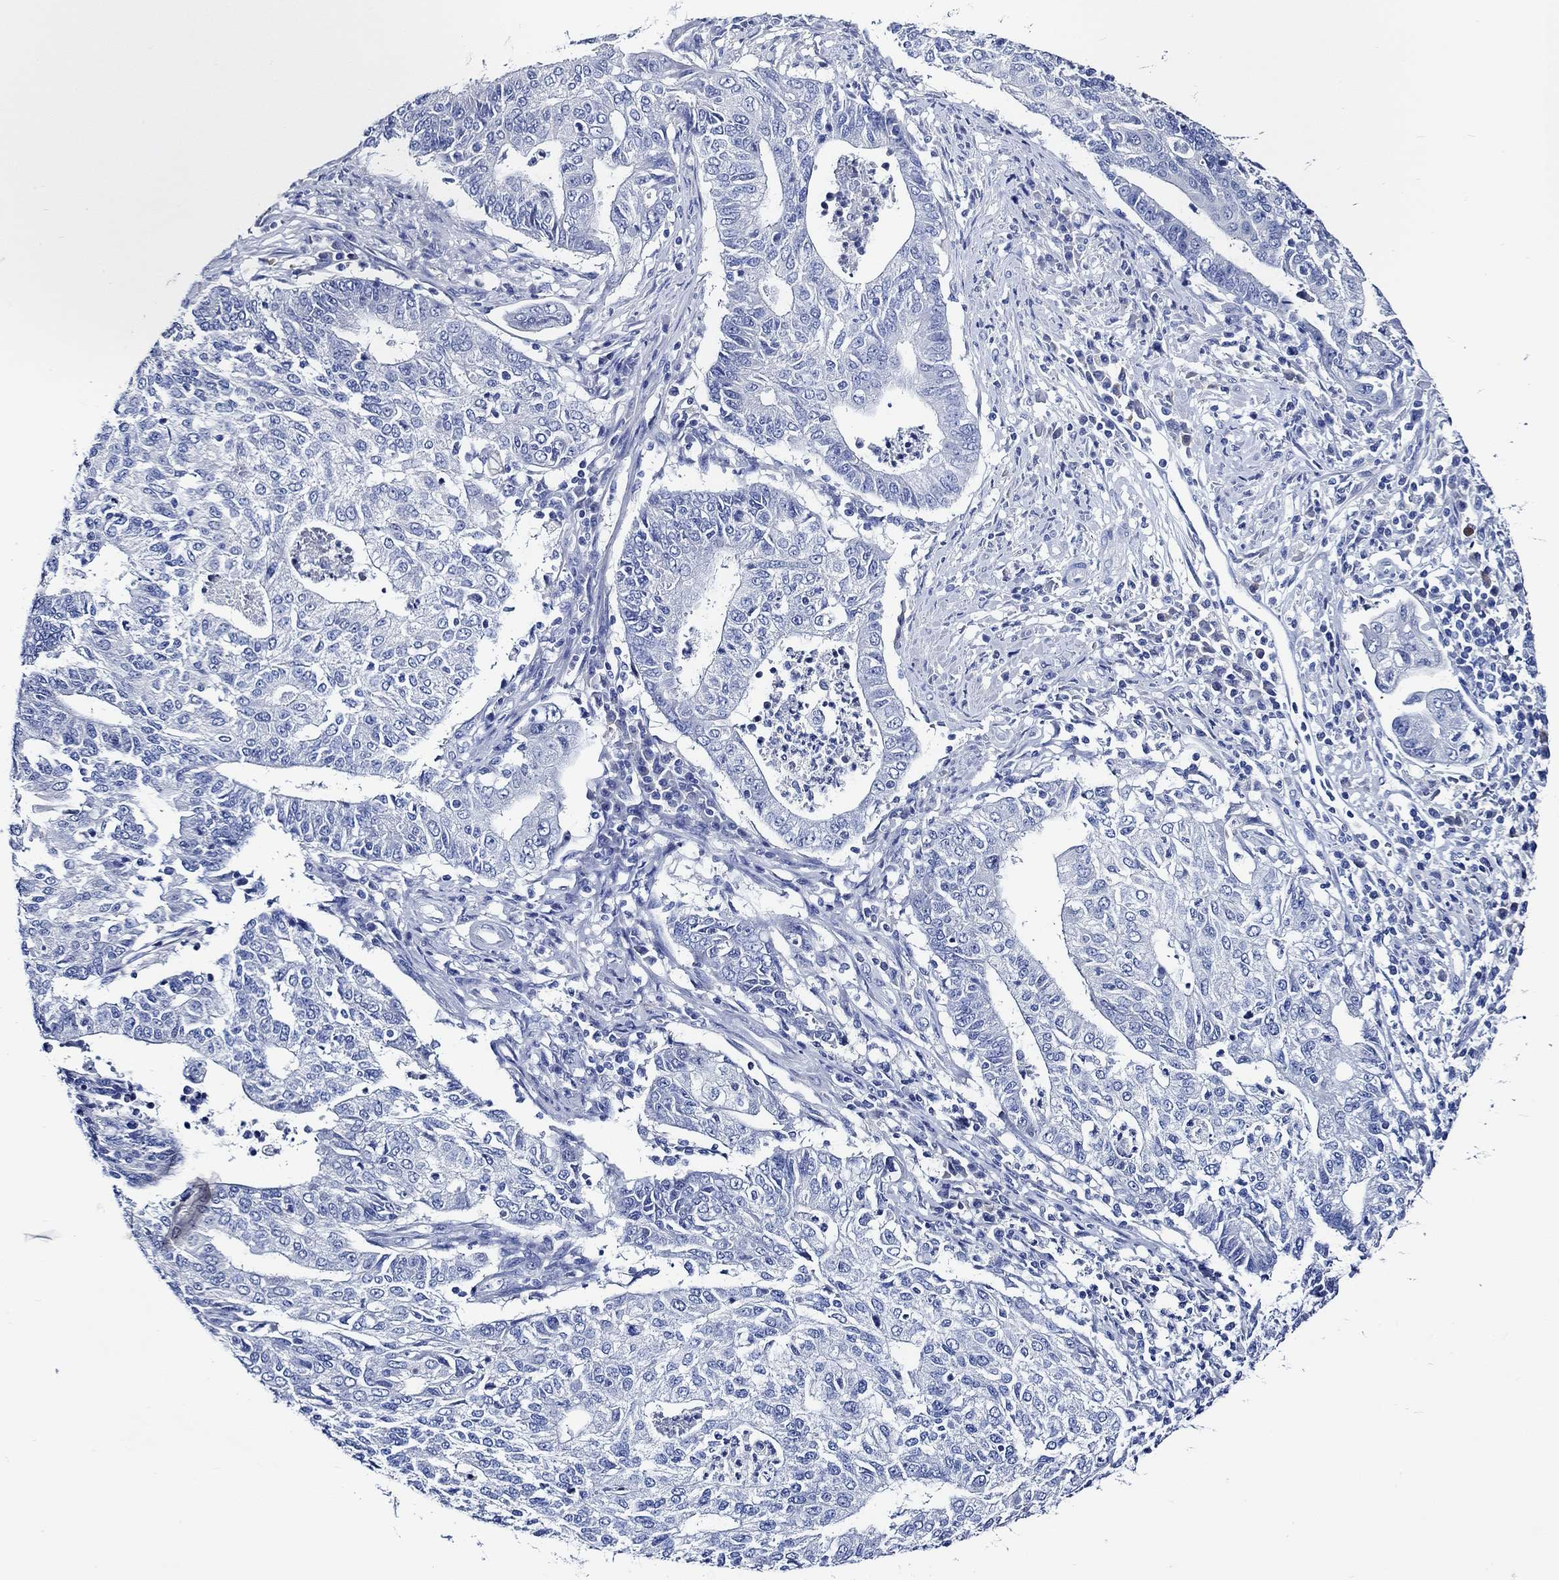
{"staining": {"intensity": "negative", "quantity": "none", "location": "none"}, "tissue": "endometrial cancer", "cell_type": "Tumor cells", "image_type": "cancer", "snomed": [{"axis": "morphology", "description": "Adenocarcinoma, NOS"}, {"axis": "topography", "description": "Uterus"}, {"axis": "topography", "description": "Endometrium"}], "caption": "Tumor cells show no significant staining in adenocarcinoma (endometrial).", "gene": "WDR62", "patient": {"sex": "female", "age": 54}}